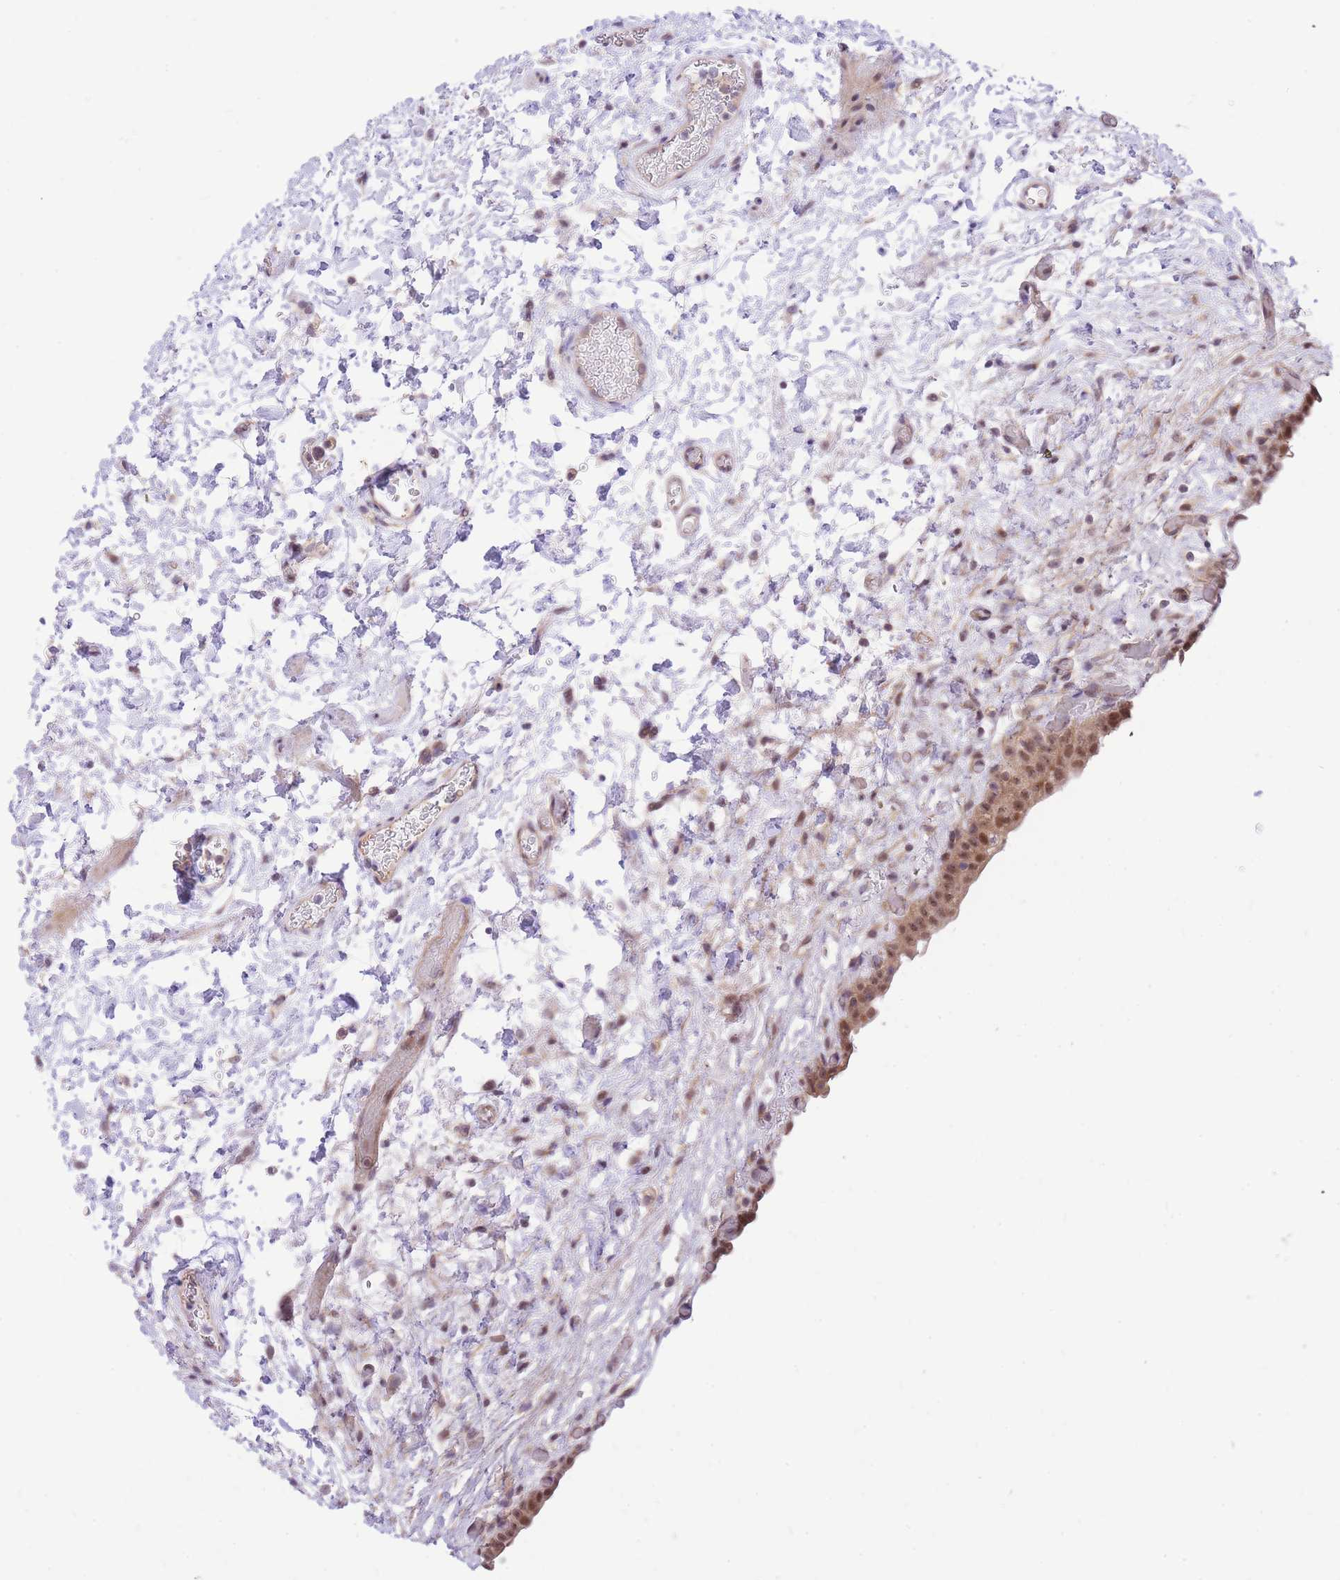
{"staining": {"intensity": "moderate", "quantity": ">75%", "location": "cytoplasmic/membranous,nuclear"}, "tissue": "urinary bladder", "cell_type": "Urothelial cells", "image_type": "normal", "snomed": [{"axis": "morphology", "description": "Normal tissue, NOS"}, {"axis": "topography", "description": "Urinary bladder"}], "caption": "Brown immunohistochemical staining in normal urinary bladder demonstrates moderate cytoplasmic/membranous,nuclear expression in approximately >75% of urothelial cells.", "gene": "MINDY2", "patient": {"sex": "male", "age": 69}}